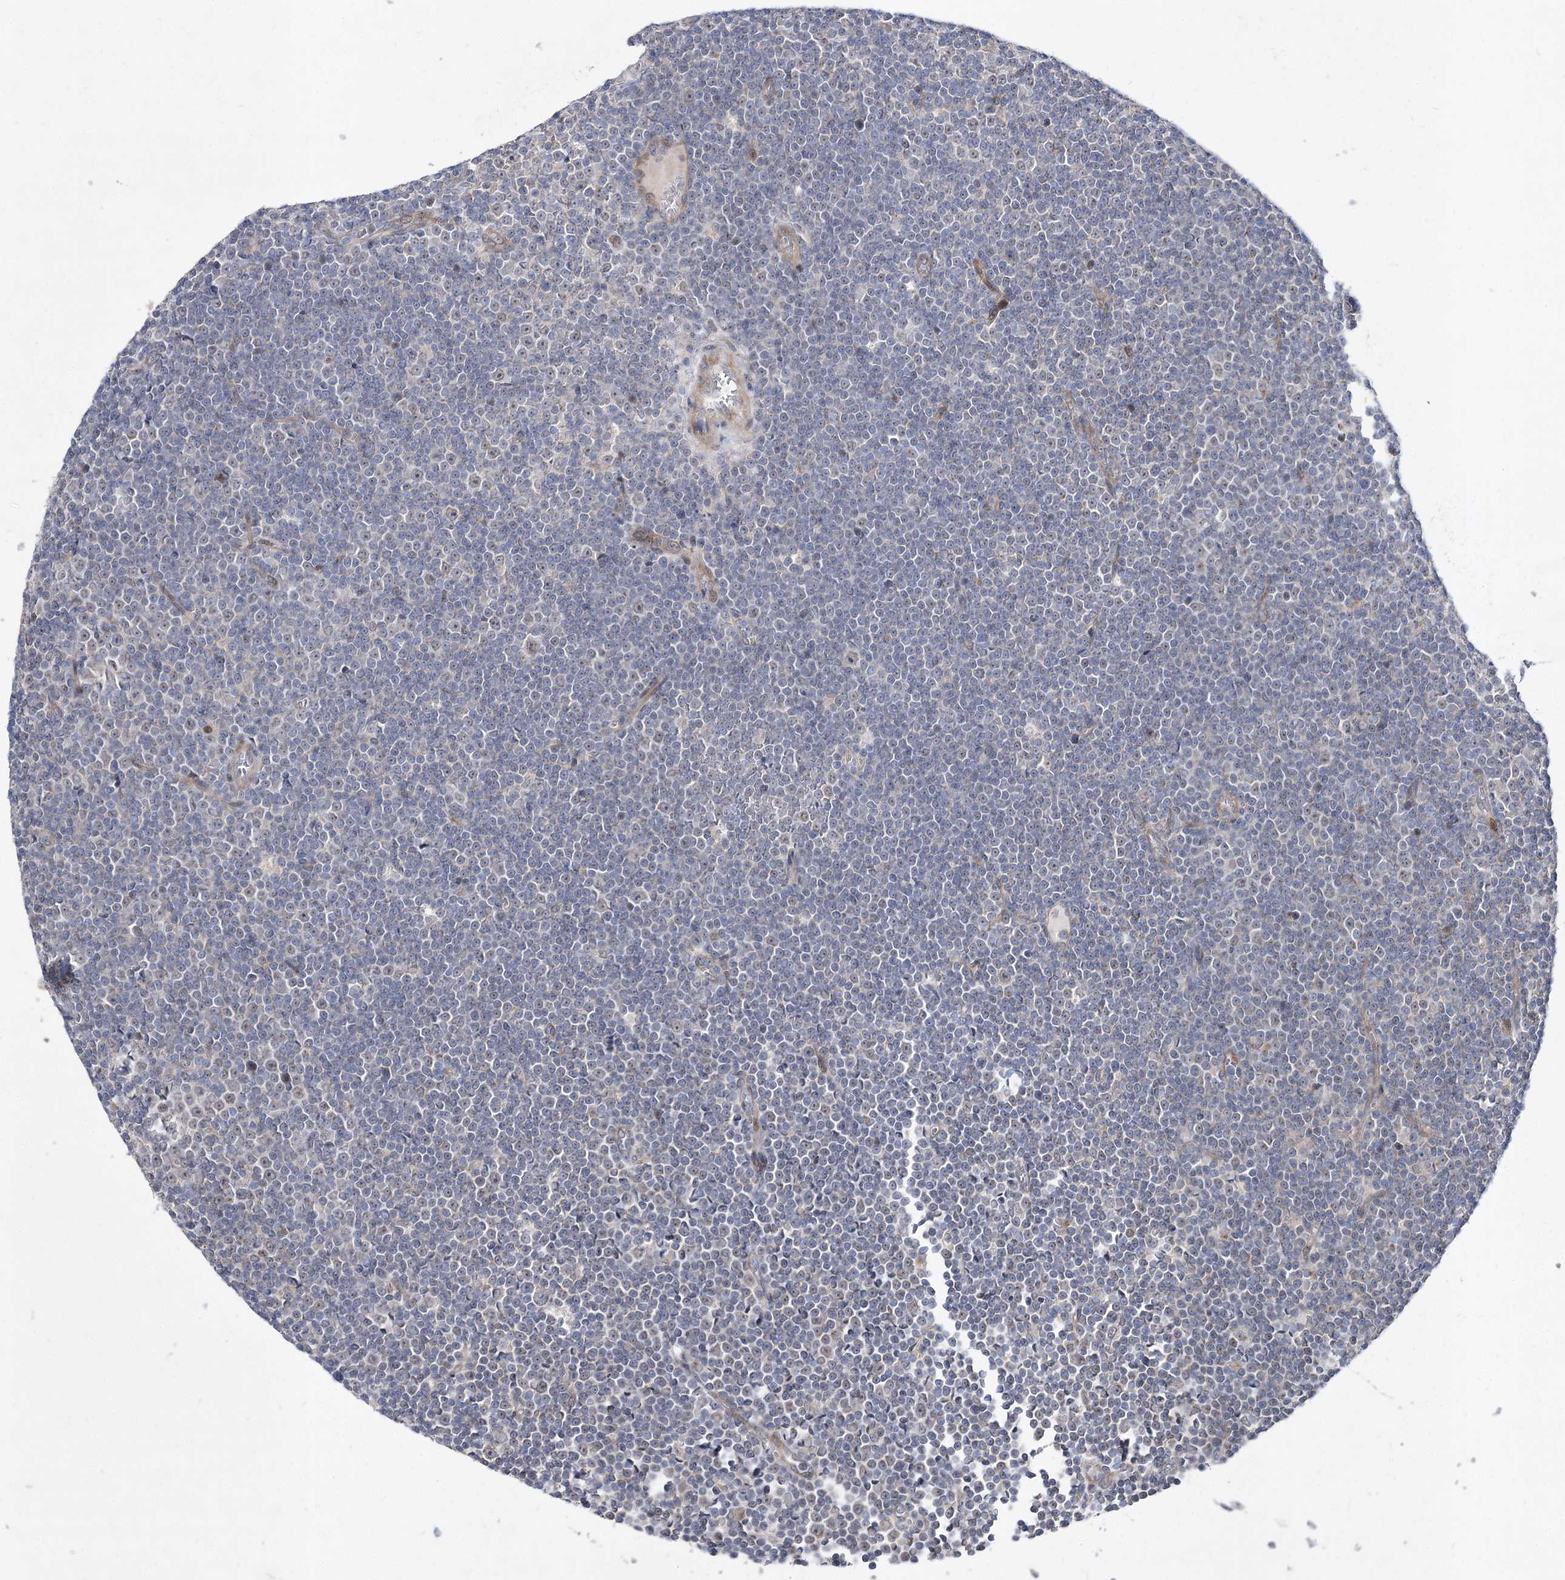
{"staining": {"intensity": "negative", "quantity": "none", "location": "none"}, "tissue": "lymphoma", "cell_type": "Tumor cells", "image_type": "cancer", "snomed": [{"axis": "morphology", "description": "Malignant lymphoma, non-Hodgkin's type, Low grade"}, {"axis": "topography", "description": "Lymph node"}], "caption": "IHC histopathology image of neoplastic tissue: human lymphoma stained with DAB displays no significant protein positivity in tumor cells. The staining was performed using DAB to visualize the protein expression in brown, while the nuclei were stained in blue with hematoxylin (Magnification: 20x).", "gene": "ARHGAP32", "patient": {"sex": "female", "age": 67}}